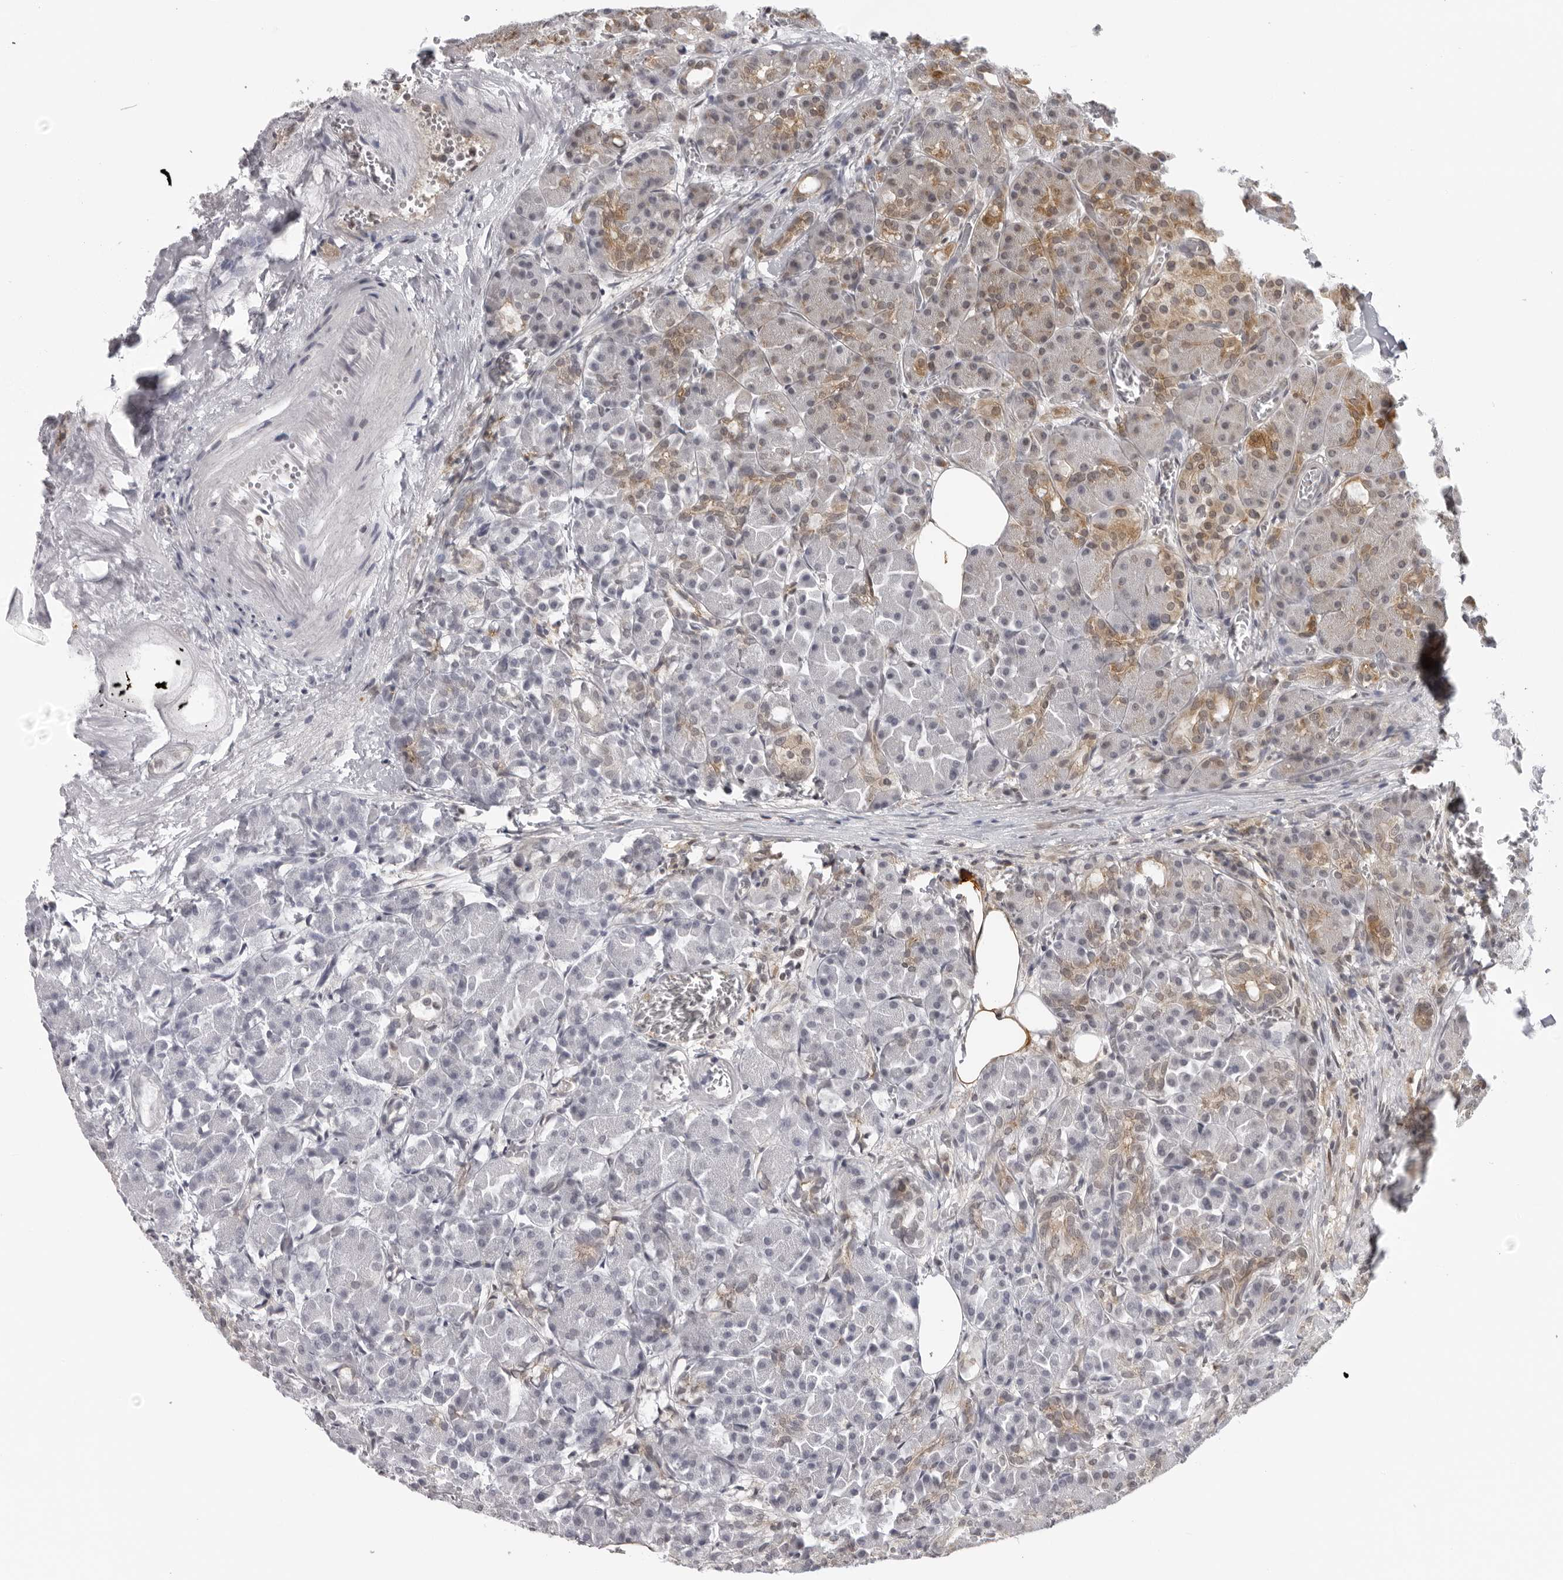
{"staining": {"intensity": "moderate", "quantity": "25%-75%", "location": "cytoplasmic/membranous"}, "tissue": "pancreas", "cell_type": "Exocrine glandular cells", "image_type": "normal", "snomed": [{"axis": "morphology", "description": "Normal tissue, NOS"}, {"axis": "topography", "description": "Pancreas"}], "caption": "Brown immunohistochemical staining in unremarkable pancreas shows moderate cytoplasmic/membranous positivity in about 25%-75% of exocrine glandular cells.", "gene": "MRPS15", "patient": {"sex": "male", "age": 63}}